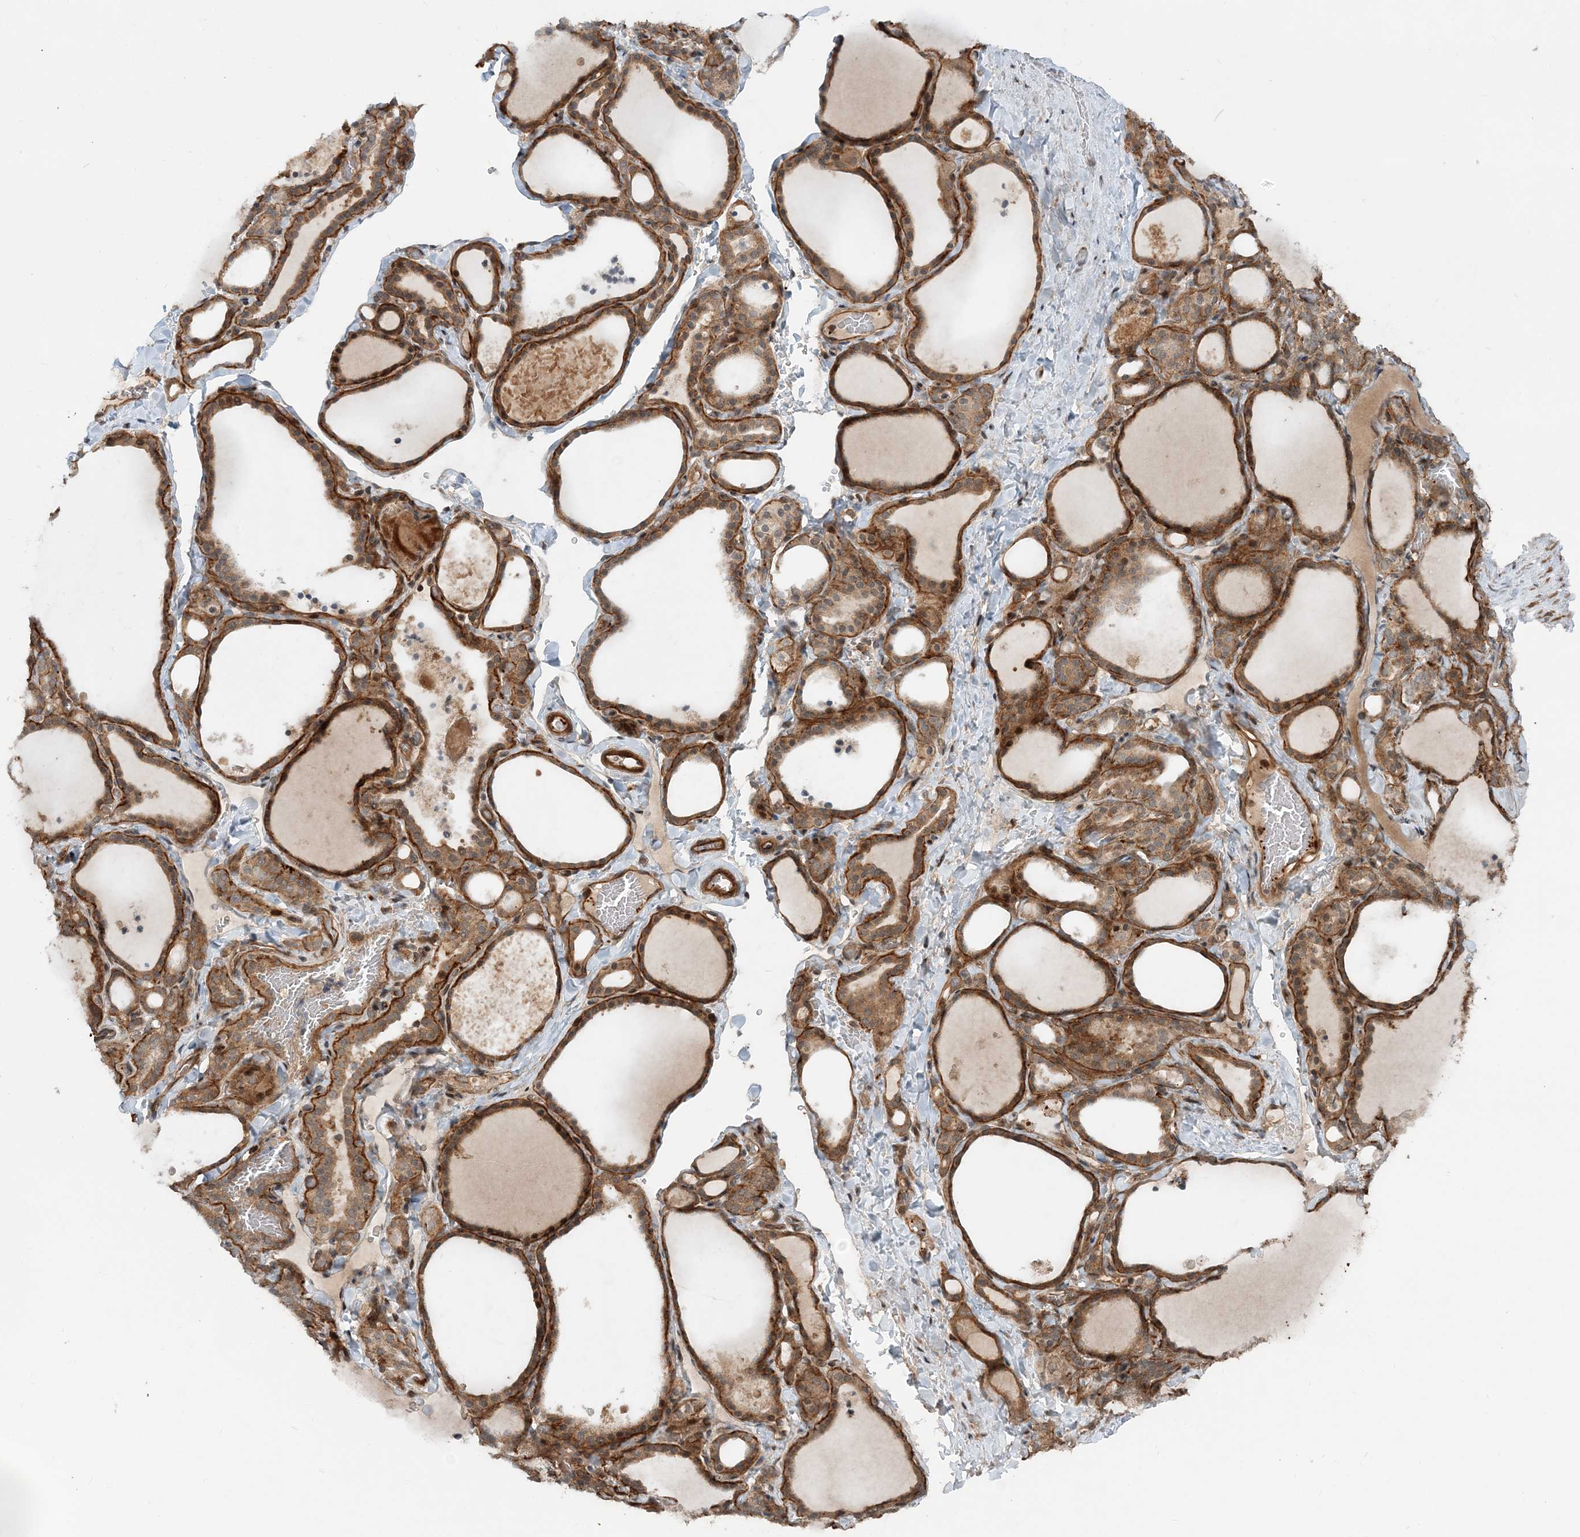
{"staining": {"intensity": "moderate", "quantity": ">75%", "location": "cytoplasmic/membranous"}, "tissue": "thyroid gland", "cell_type": "Glandular cells", "image_type": "normal", "snomed": [{"axis": "morphology", "description": "Normal tissue, NOS"}, {"axis": "topography", "description": "Thyroid gland"}], "caption": "Normal thyroid gland displays moderate cytoplasmic/membranous positivity in approximately >75% of glandular cells, visualized by immunohistochemistry.", "gene": "GEMIN5", "patient": {"sex": "female", "age": 22}}